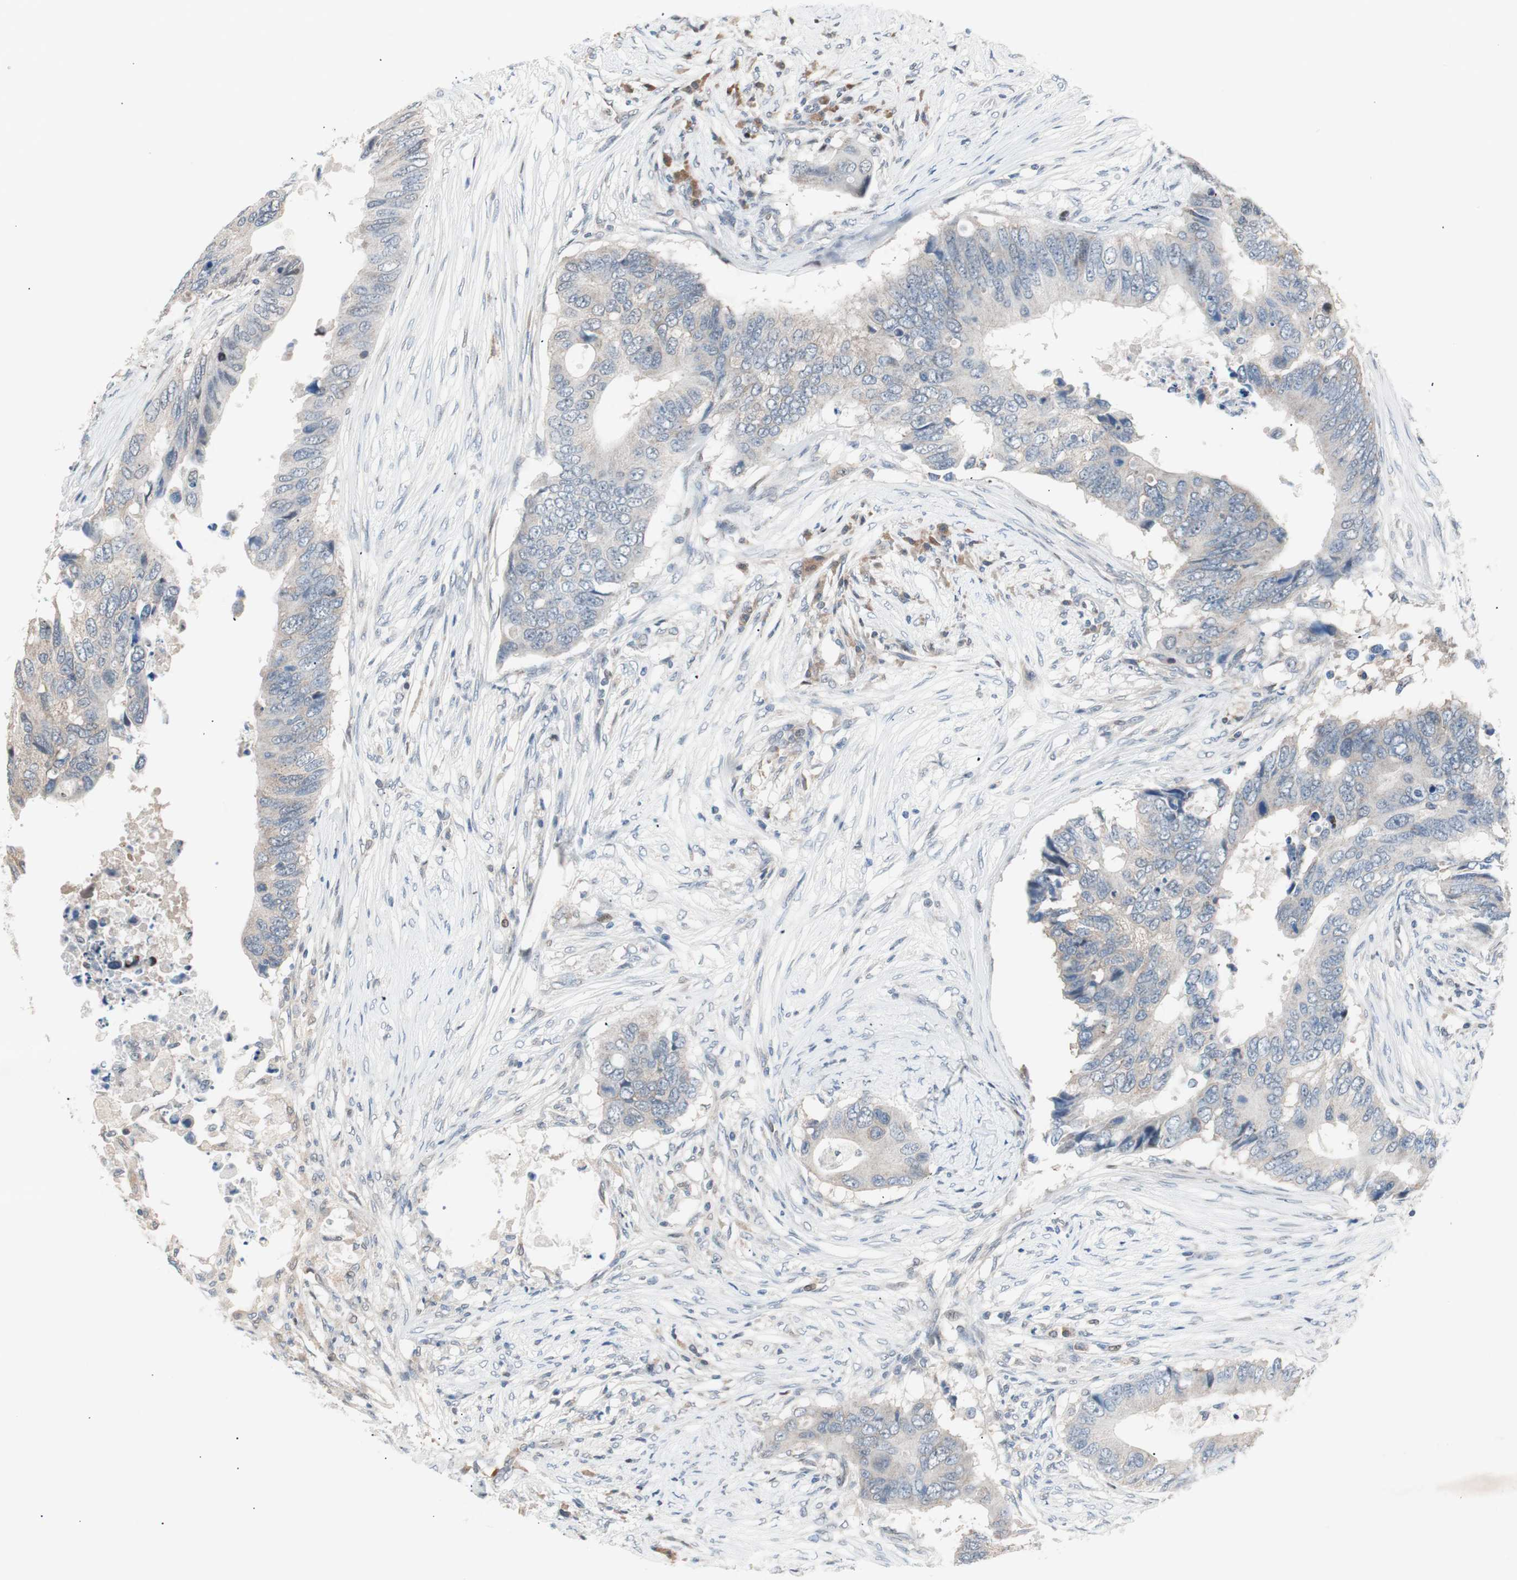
{"staining": {"intensity": "negative", "quantity": "none", "location": "none"}, "tissue": "colorectal cancer", "cell_type": "Tumor cells", "image_type": "cancer", "snomed": [{"axis": "morphology", "description": "Adenocarcinoma, NOS"}, {"axis": "topography", "description": "Colon"}], "caption": "Immunohistochemical staining of colorectal cancer reveals no significant expression in tumor cells.", "gene": "POLH", "patient": {"sex": "male", "age": 71}}